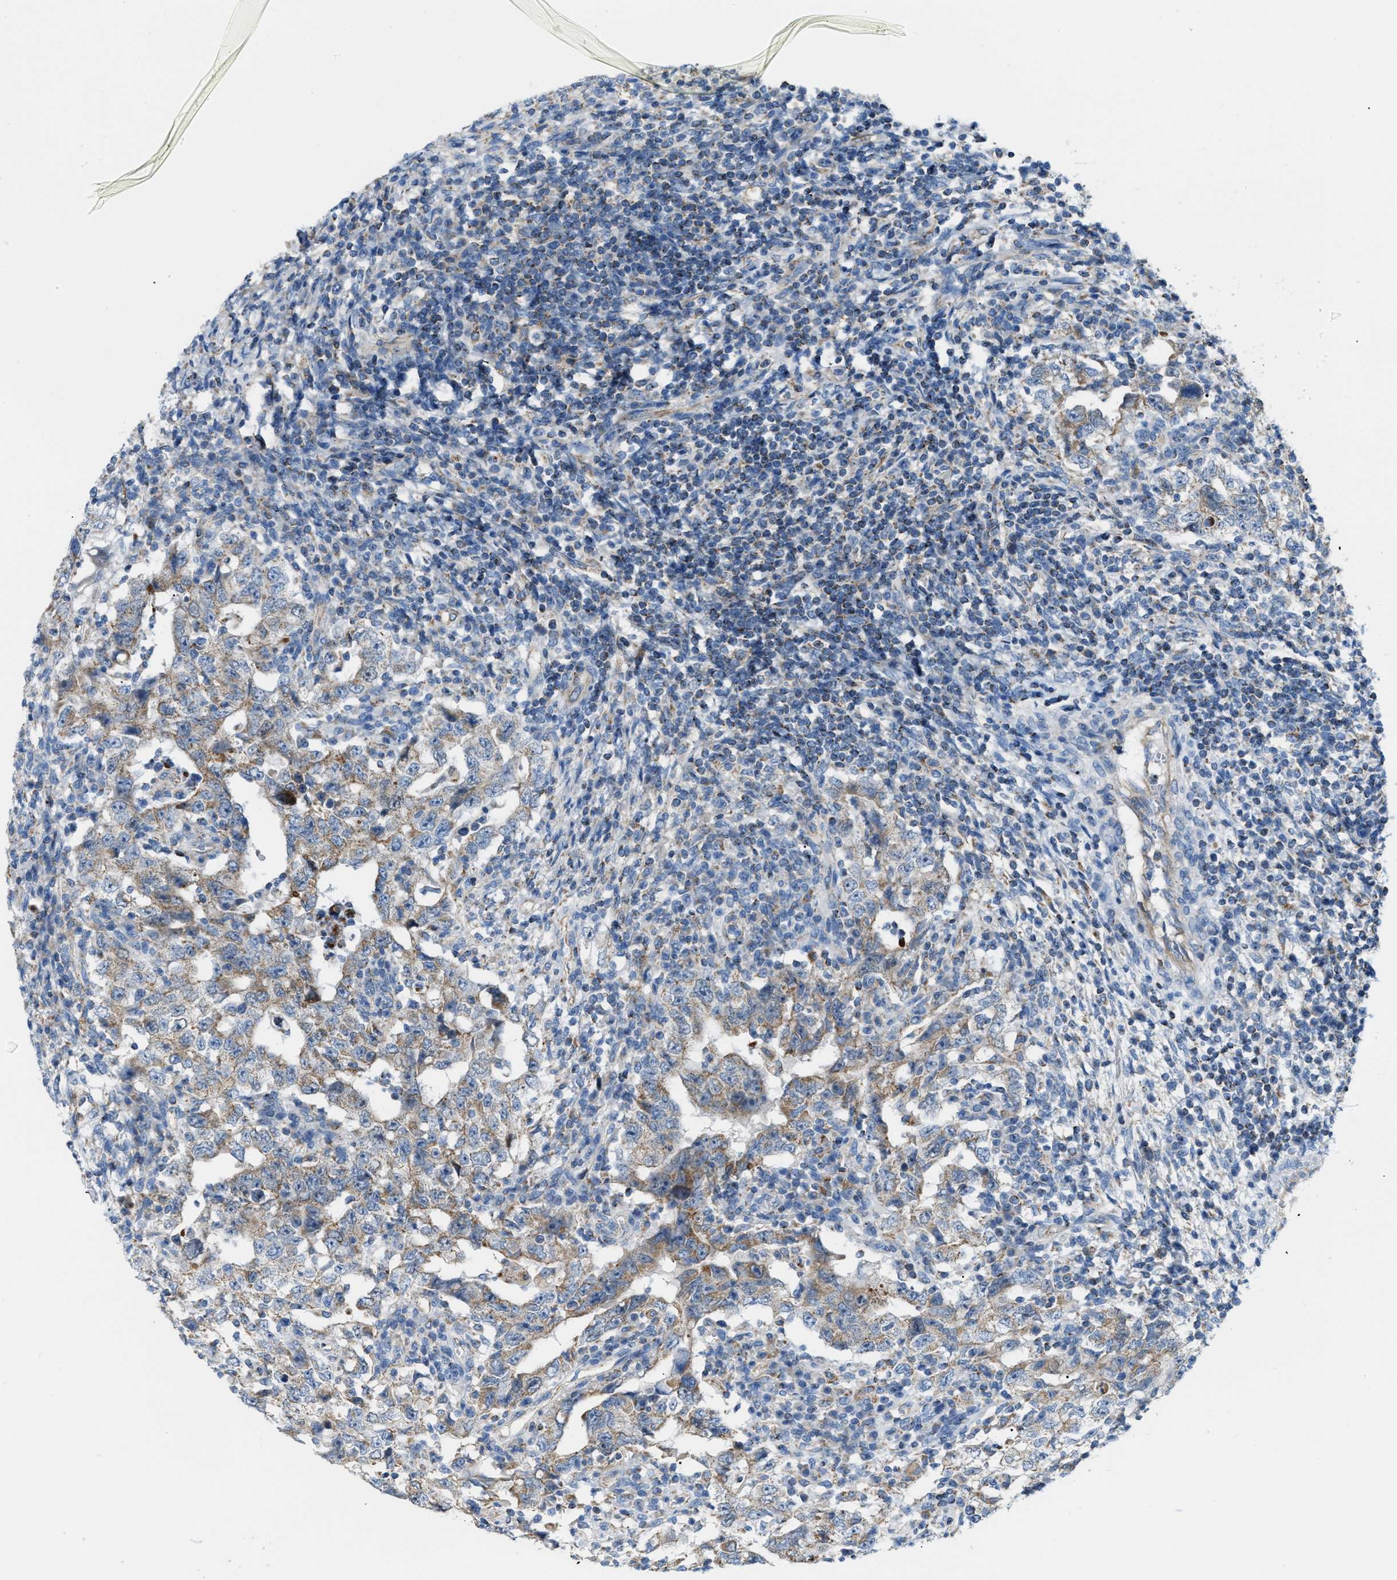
{"staining": {"intensity": "moderate", "quantity": "25%-75%", "location": "cytoplasmic/membranous"}, "tissue": "testis cancer", "cell_type": "Tumor cells", "image_type": "cancer", "snomed": [{"axis": "morphology", "description": "Carcinoma, Embryonal, NOS"}, {"axis": "topography", "description": "Testis"}], "caption": "A histopathology image of human testis cancer stained for a protein displays moderate cytoplasmic/membranous brown staining in tumor cells. (Brightfield microscopy of DAB IHC at high magnification).", "gene": "JADE1", "patient": {"sex": "male", "age": 26}}